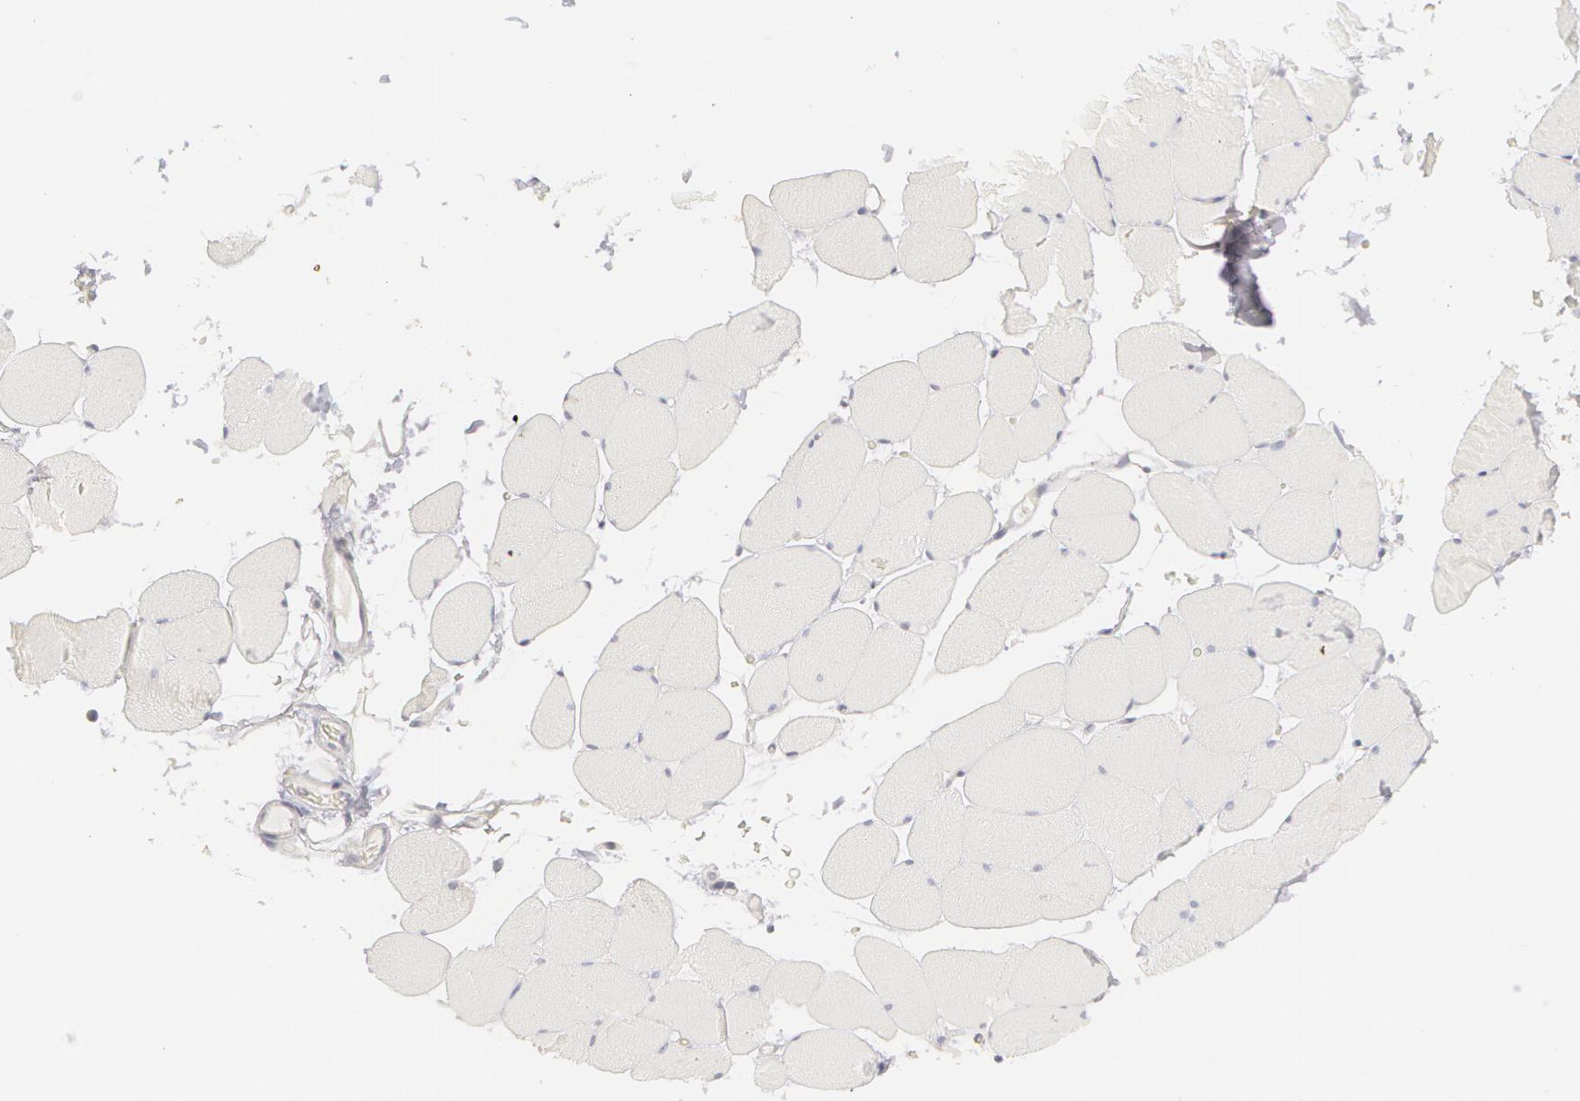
{"staining": {"intensity": "negative", "quantity": "none", "location": "none"}, "tissue": "skeletal muscle", "cell_type": "Myocytes", "image_type": "normal", "snomed": [{"axis": "morphology", "description": "Normal tissue, NOS"}, {"axis": "topography", "description": "Skeletal muscle"}, {"axis": "topography", "description": "Parathyroid gland"}], "caption": "The histopathology image demonstrates no staining of myocytes in unremarkable skeletal muscle. (DAB (3,3'-diaminobenzidine) immunohistochemistry (IHC), high magnification).", "gene": "ABCB1", "patient": {"sex": "female", "age": 37}}